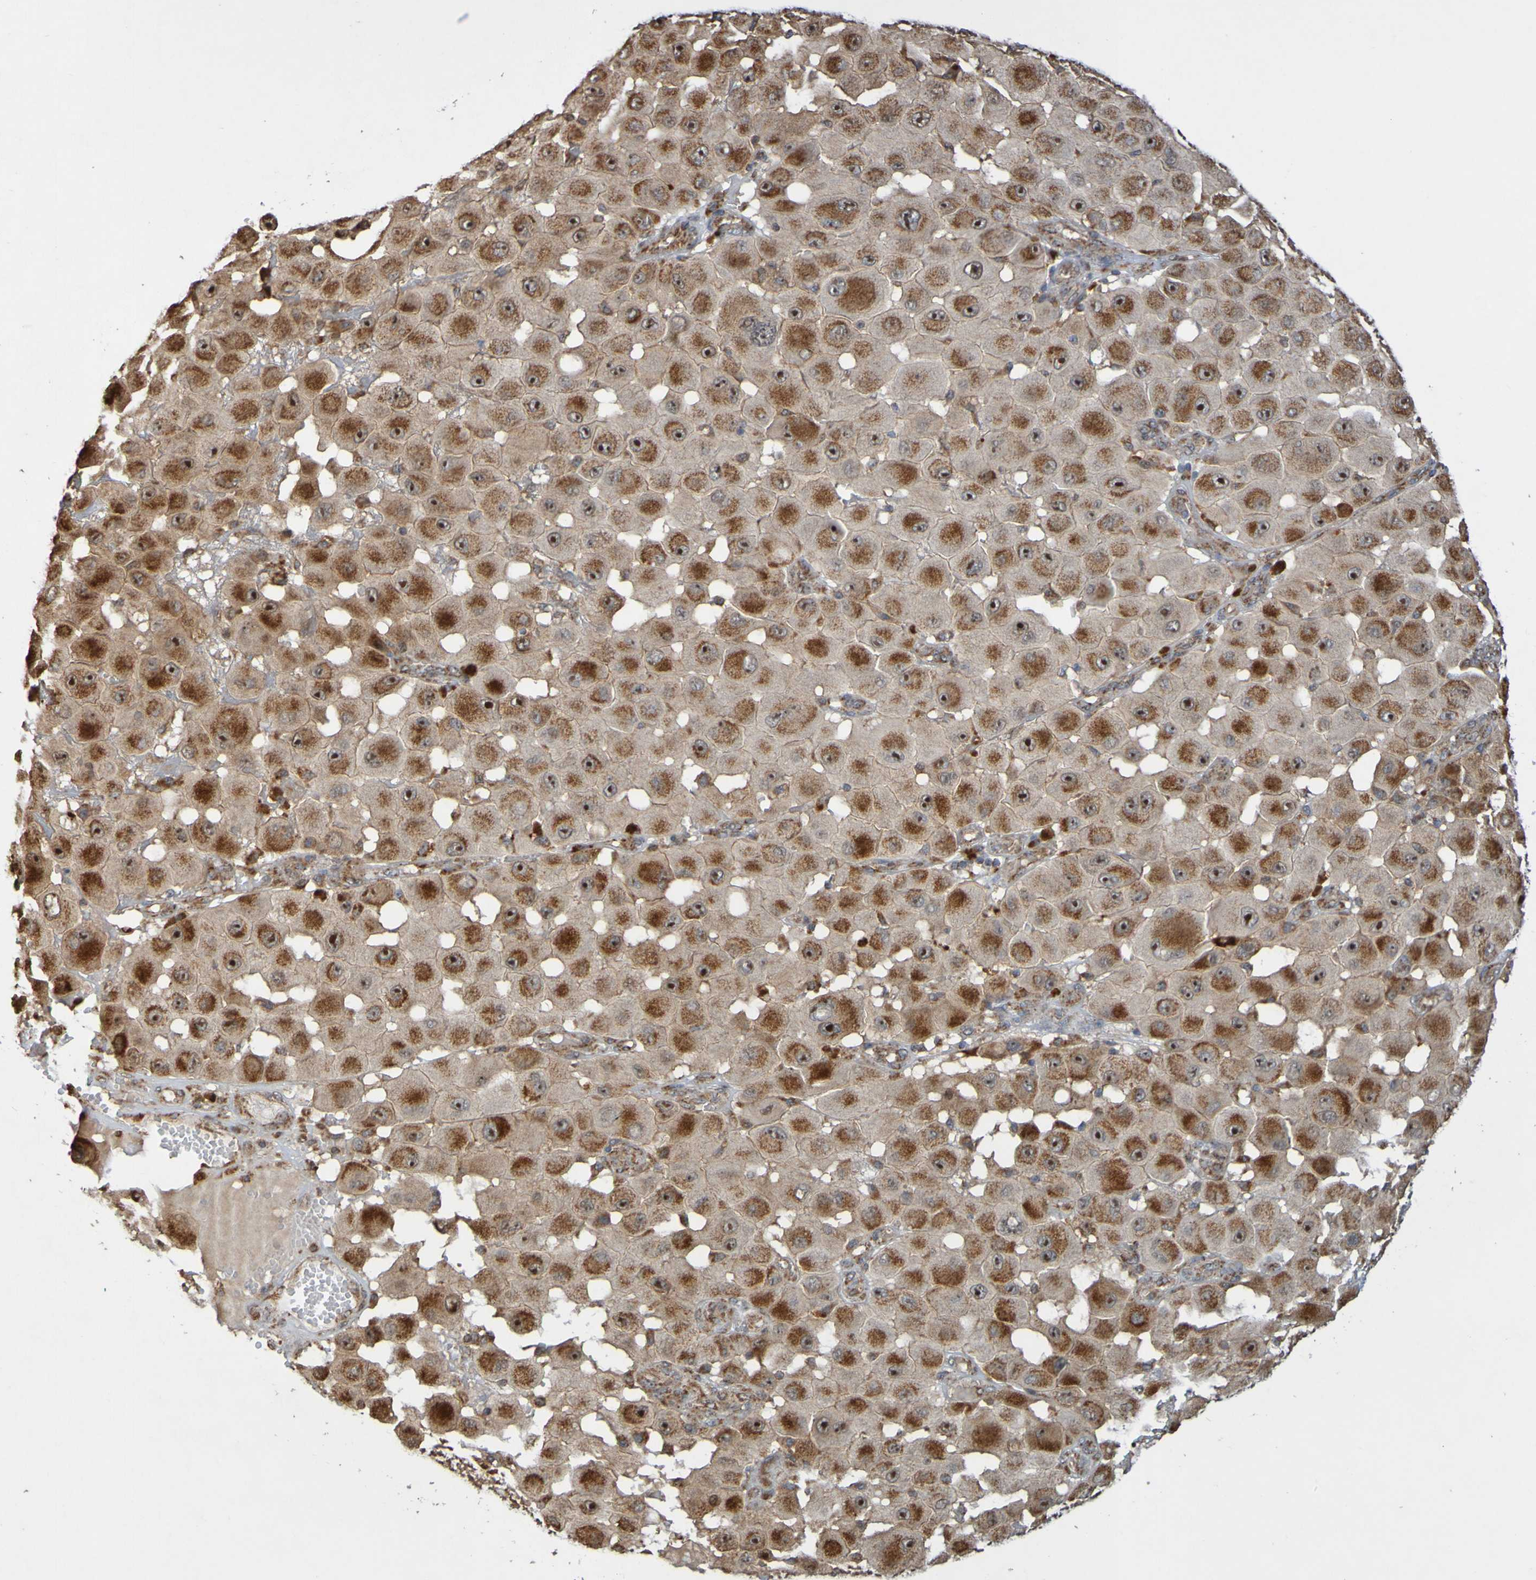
{"staining": {"intensity": "moderate", "quantity": ">75%", "location": "cytoplasmic/membranous,nuclear"}, "tissue": "melanoma", "cell_type": "Tumor cells", "image_type": "cancer", "snomed": [{"axis": "morphology", "description": "Malignant melanoma, NOS"}, {"axis": "topography", "description": "Skin"}], "caption": "The micrograph reveals staining of melanoma, revealing moderate cytoplasmic/membranous and nuclear protein staining (brown color) within tumor cells.", "gene": "TMBIM1", "patient": {"sex": "female", "age": 81}}